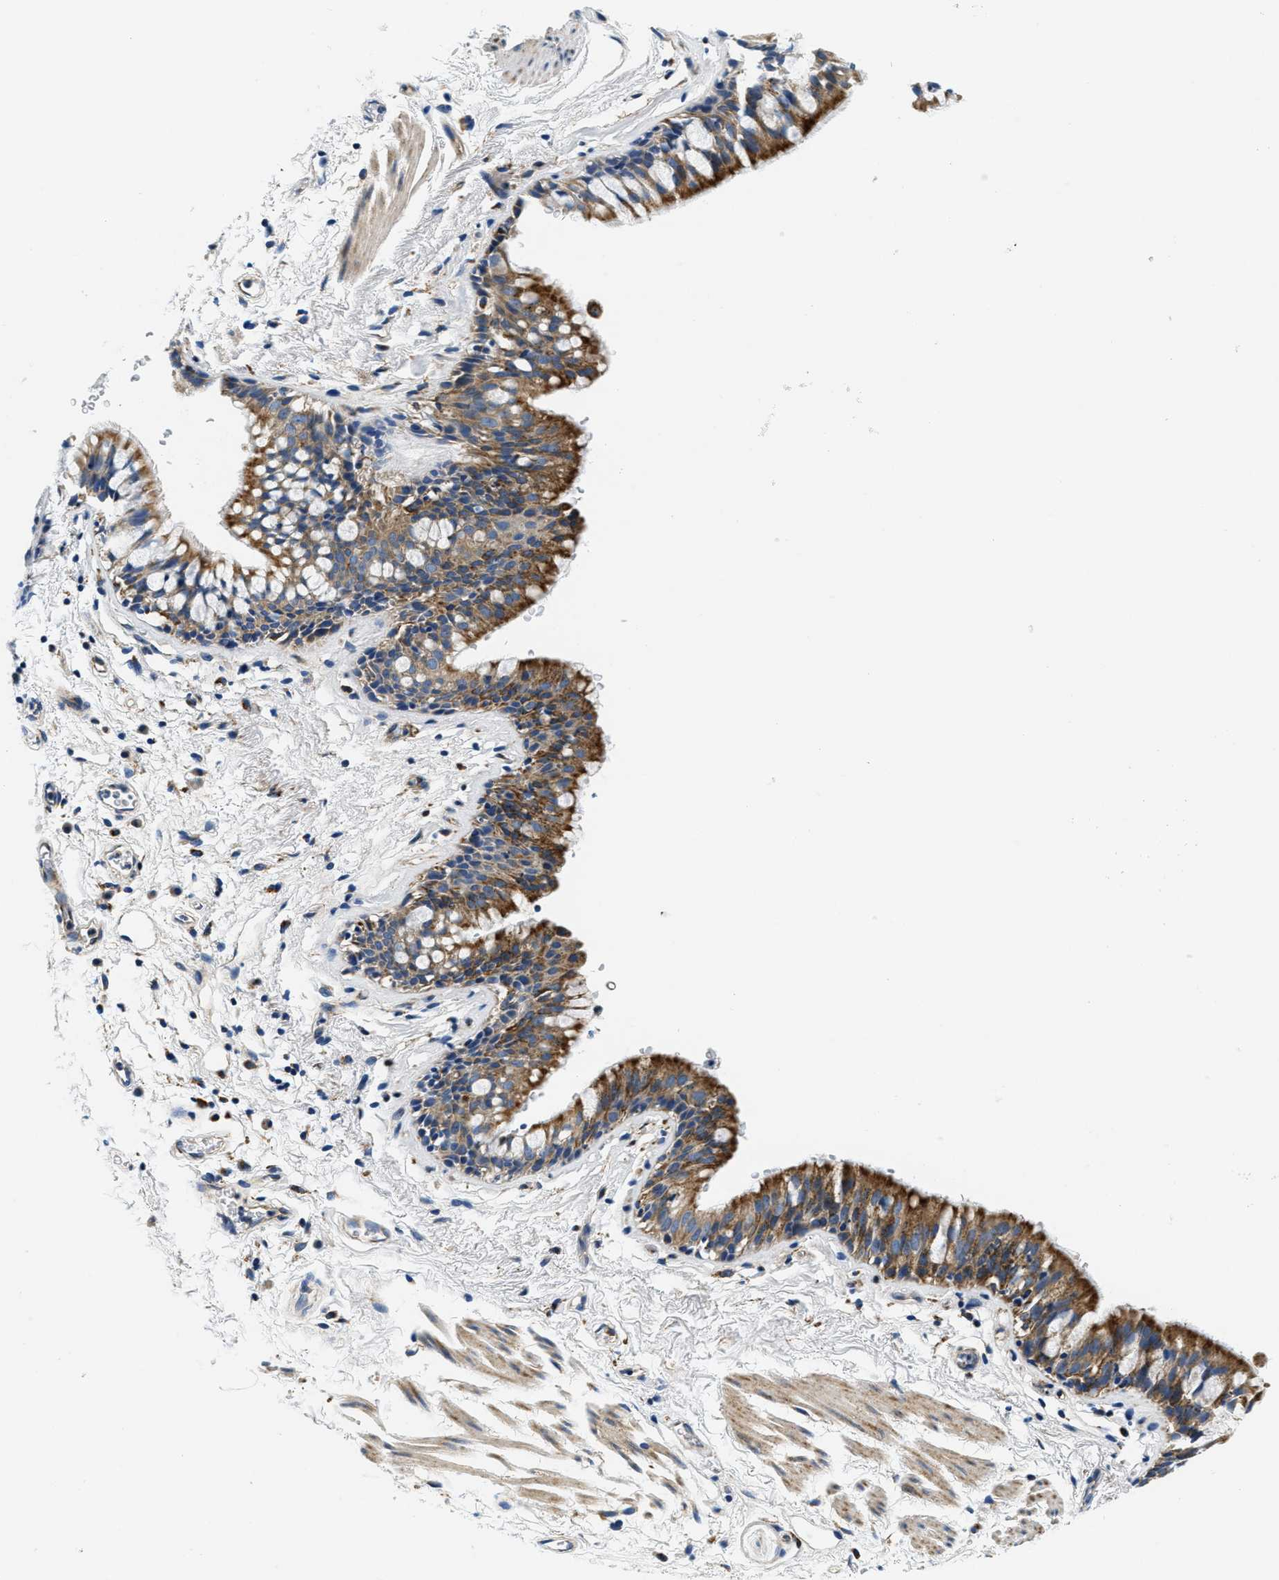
{"staining": {"intensity": "strong", "quantity": ">75%", "location": "cytoplasmic/membranous"}, "tissue": "bronchus", "cell_type": "Respiratory epithelial cells", "image_type": "normal", "snomed": [{"axis": "morphology", "description": "Normal tissue, NOS"}, {"axis": "morphology", "description": "Inflammation, NOS"}, {"axis": "topography", "description": "Cartilage tissue"}, {"axis": "topography", "description": "Bronchus"}], "caption": "Unremarkable bronchus shows strong cytoplasmic/membranous positivity in about >75% of respiratory epithelial cells, visualized by immunohistochemistry.", "gene": "SAMD4B", "patient": {"sex": "male", "age": 77}}